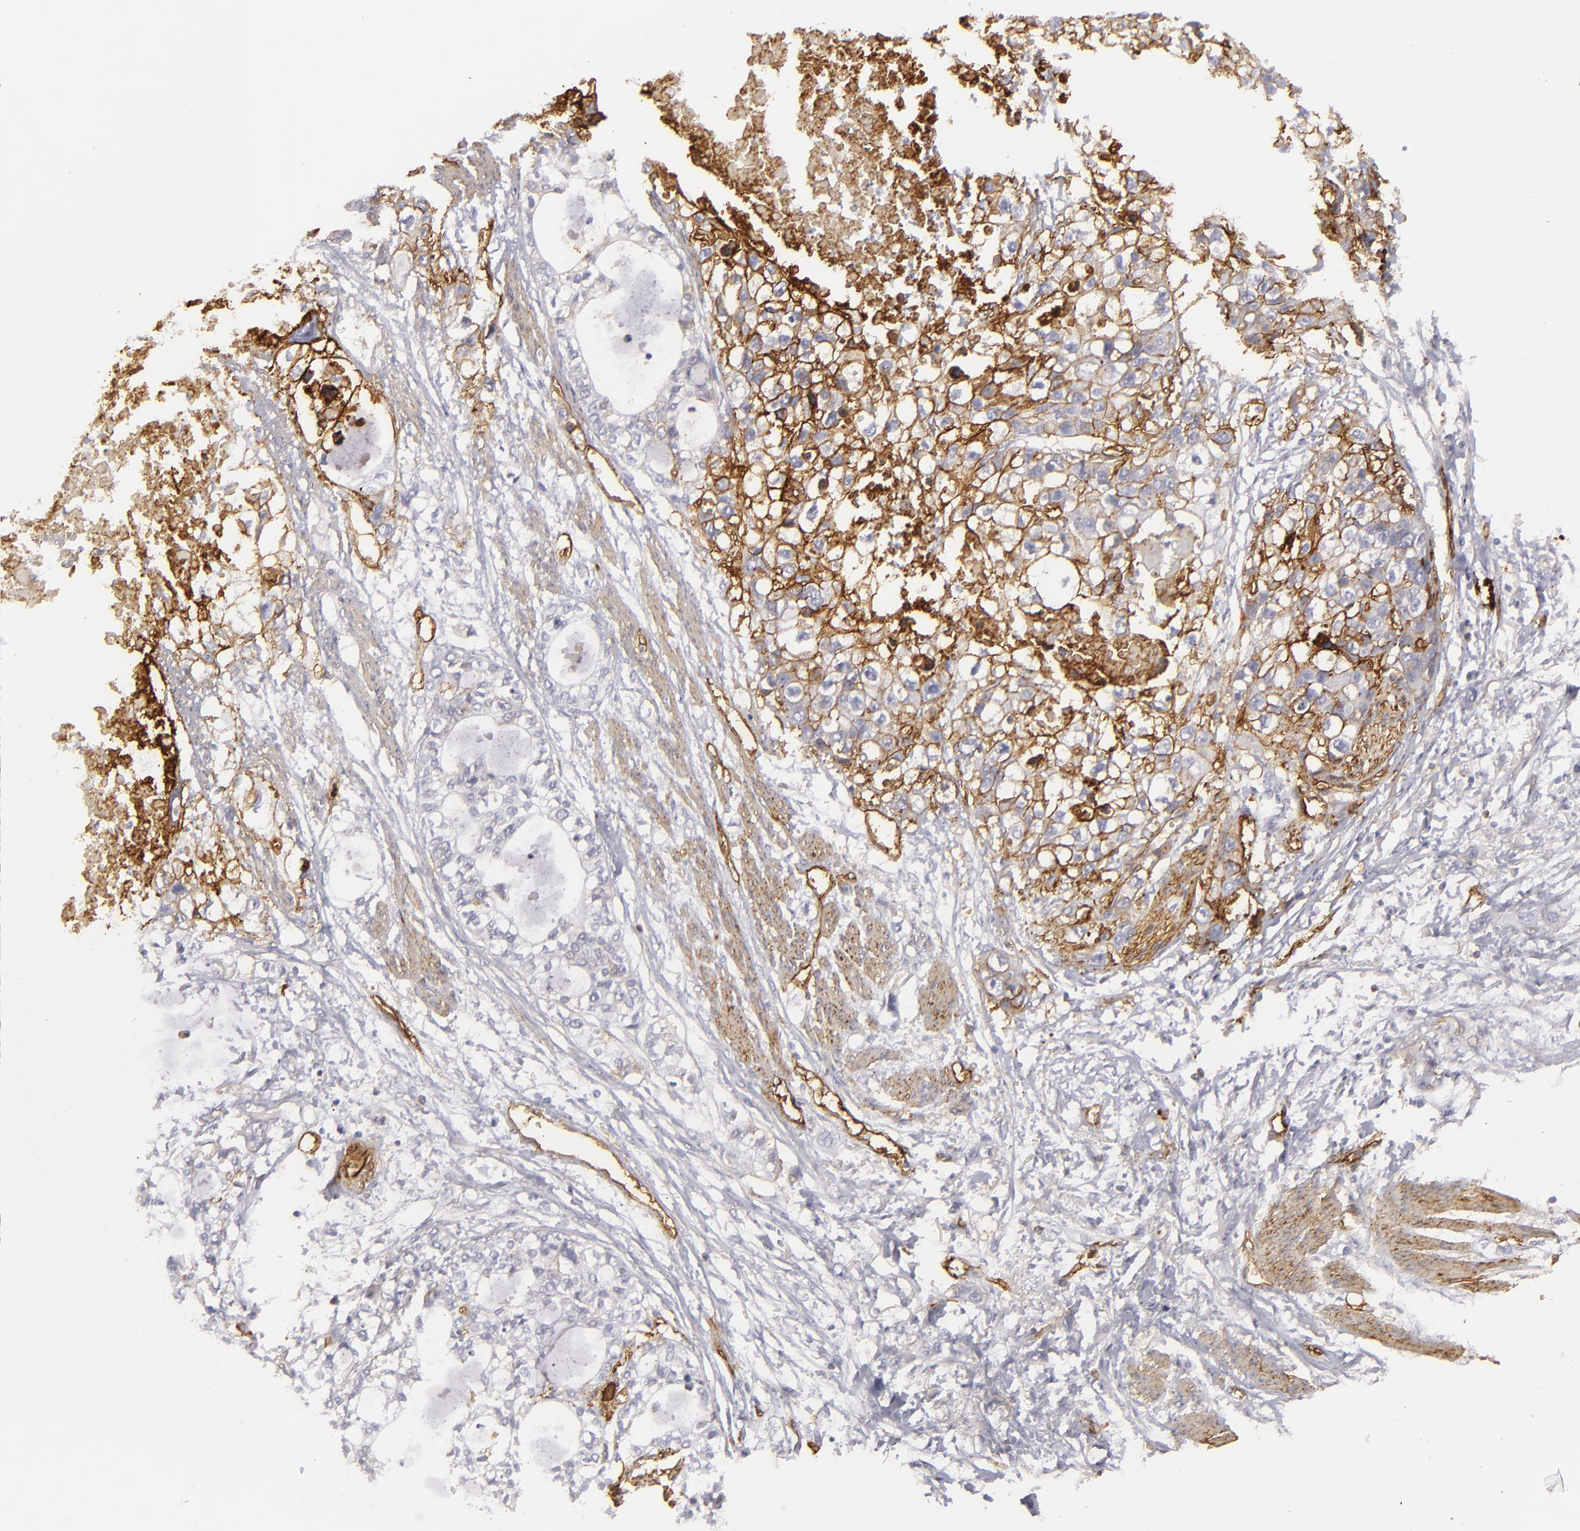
{"staining": {"intensity": "moderate", "quantity": "25%-75%", "location": "cytoplasmic/membranous"}, "tissue": "stomach cancer", "cell_type": "Tumor cells", "image_type": "cancer", "snomed": [{"axis": "morphology", "description": "Adenocarcinoma, NOS"}, {"axis": "topography", "description": "Stomach, upper"}], "caption": "DAB (3,3'-diaminobenzidine) immunohistochemical staining of adenocarcinoma (stomach) shows moderate cytoplasmic/membranous protein staining in approximately 25%-75% of tumor cells.", "gene": "MCAM", "patient": {"sex": "female", "age": 52}}